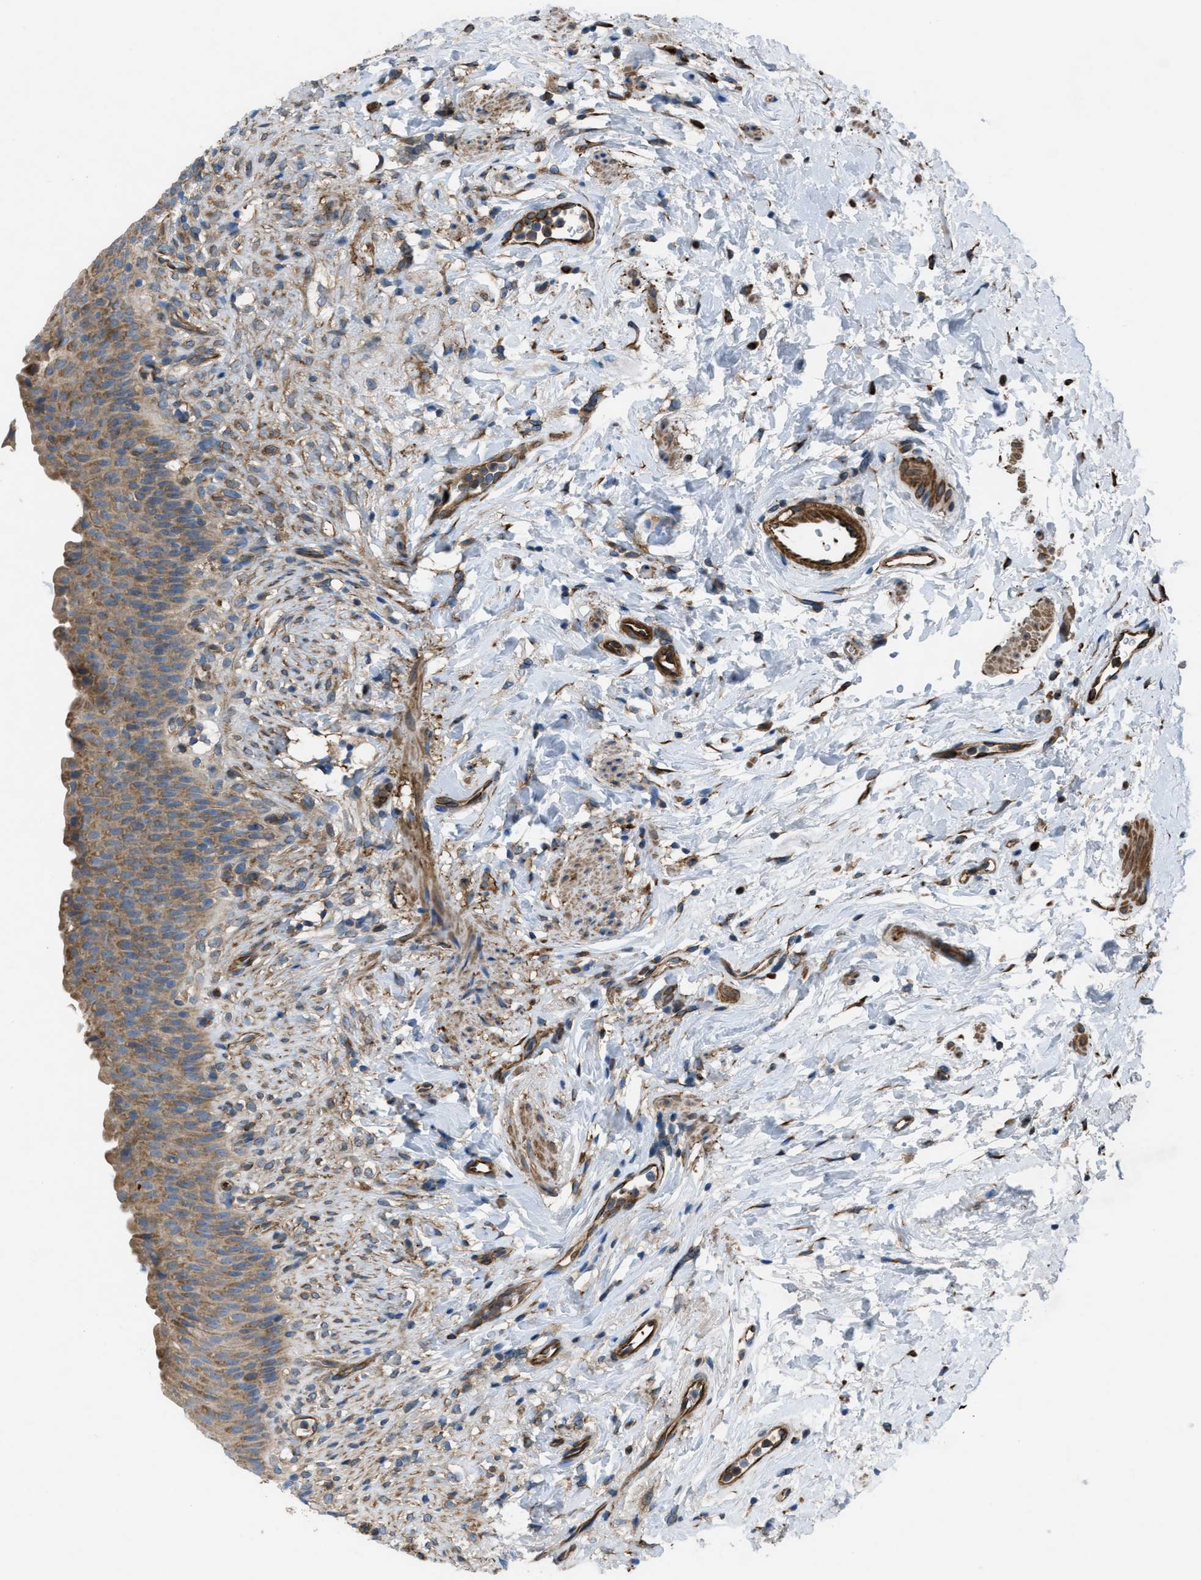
{"staining": {"intensity": "moderate", "quantity": ">75%", "location": "cytoplasmic/membranous"}, "tissue": "urinary bladder", "cell_type": "Urothelial cells", "image_type": "normal", "snomed": [{"axis": "morphology", "description": "Normal tissue, NOS"}, {"axis": "topography", "description": "Urinary bladder"}], "caption": "Moderate cytoplasmic/membranous staining is identified in approximately >75% of urothelial cells in unremarkable urinary bladder.", "gene": "SLC6A9", "patient": {"sex": "female", "age": 79}}